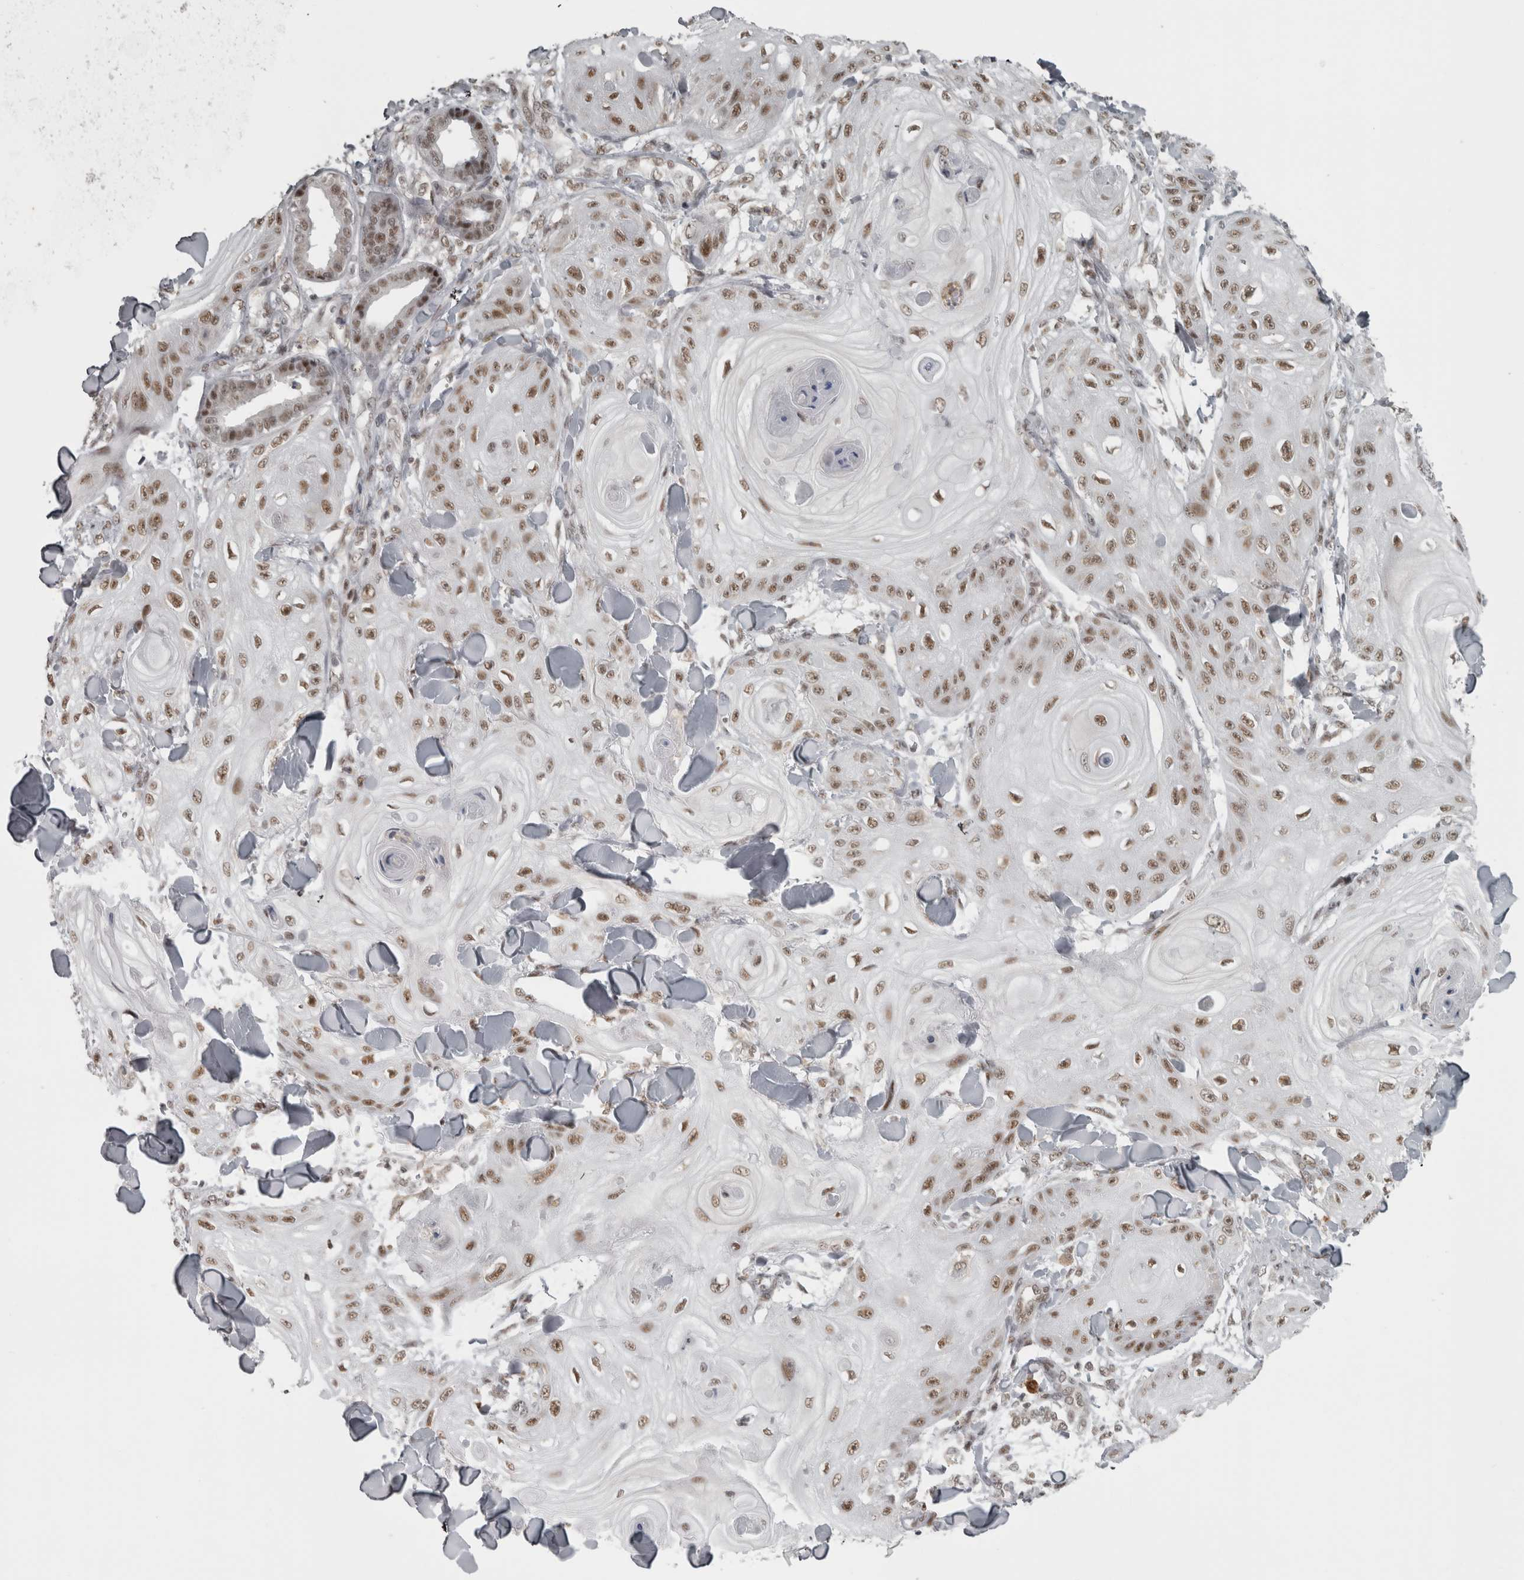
{"staining": {"intensity": "moderate", "quantity": ">75%", "location": "nuclear"}, "tissue": "skin cancer", "cell_type": "Tumor cells", "image_type": "cancer", "snomed": [{"axis": "morphology", "description": "Squamous cell carcinoma, NOS"}, {"axis": "topography", "description": "Skin"}], "caption": "Immunohistochemistry image of squamous cell carcinoma (skin) stained for a protein (brown), which reveals medium levels of moderate nuclear staining in approximately >75% of tumor cells.", "gene": "MICU3", "patient": {"sex": "male", "age": 74}}